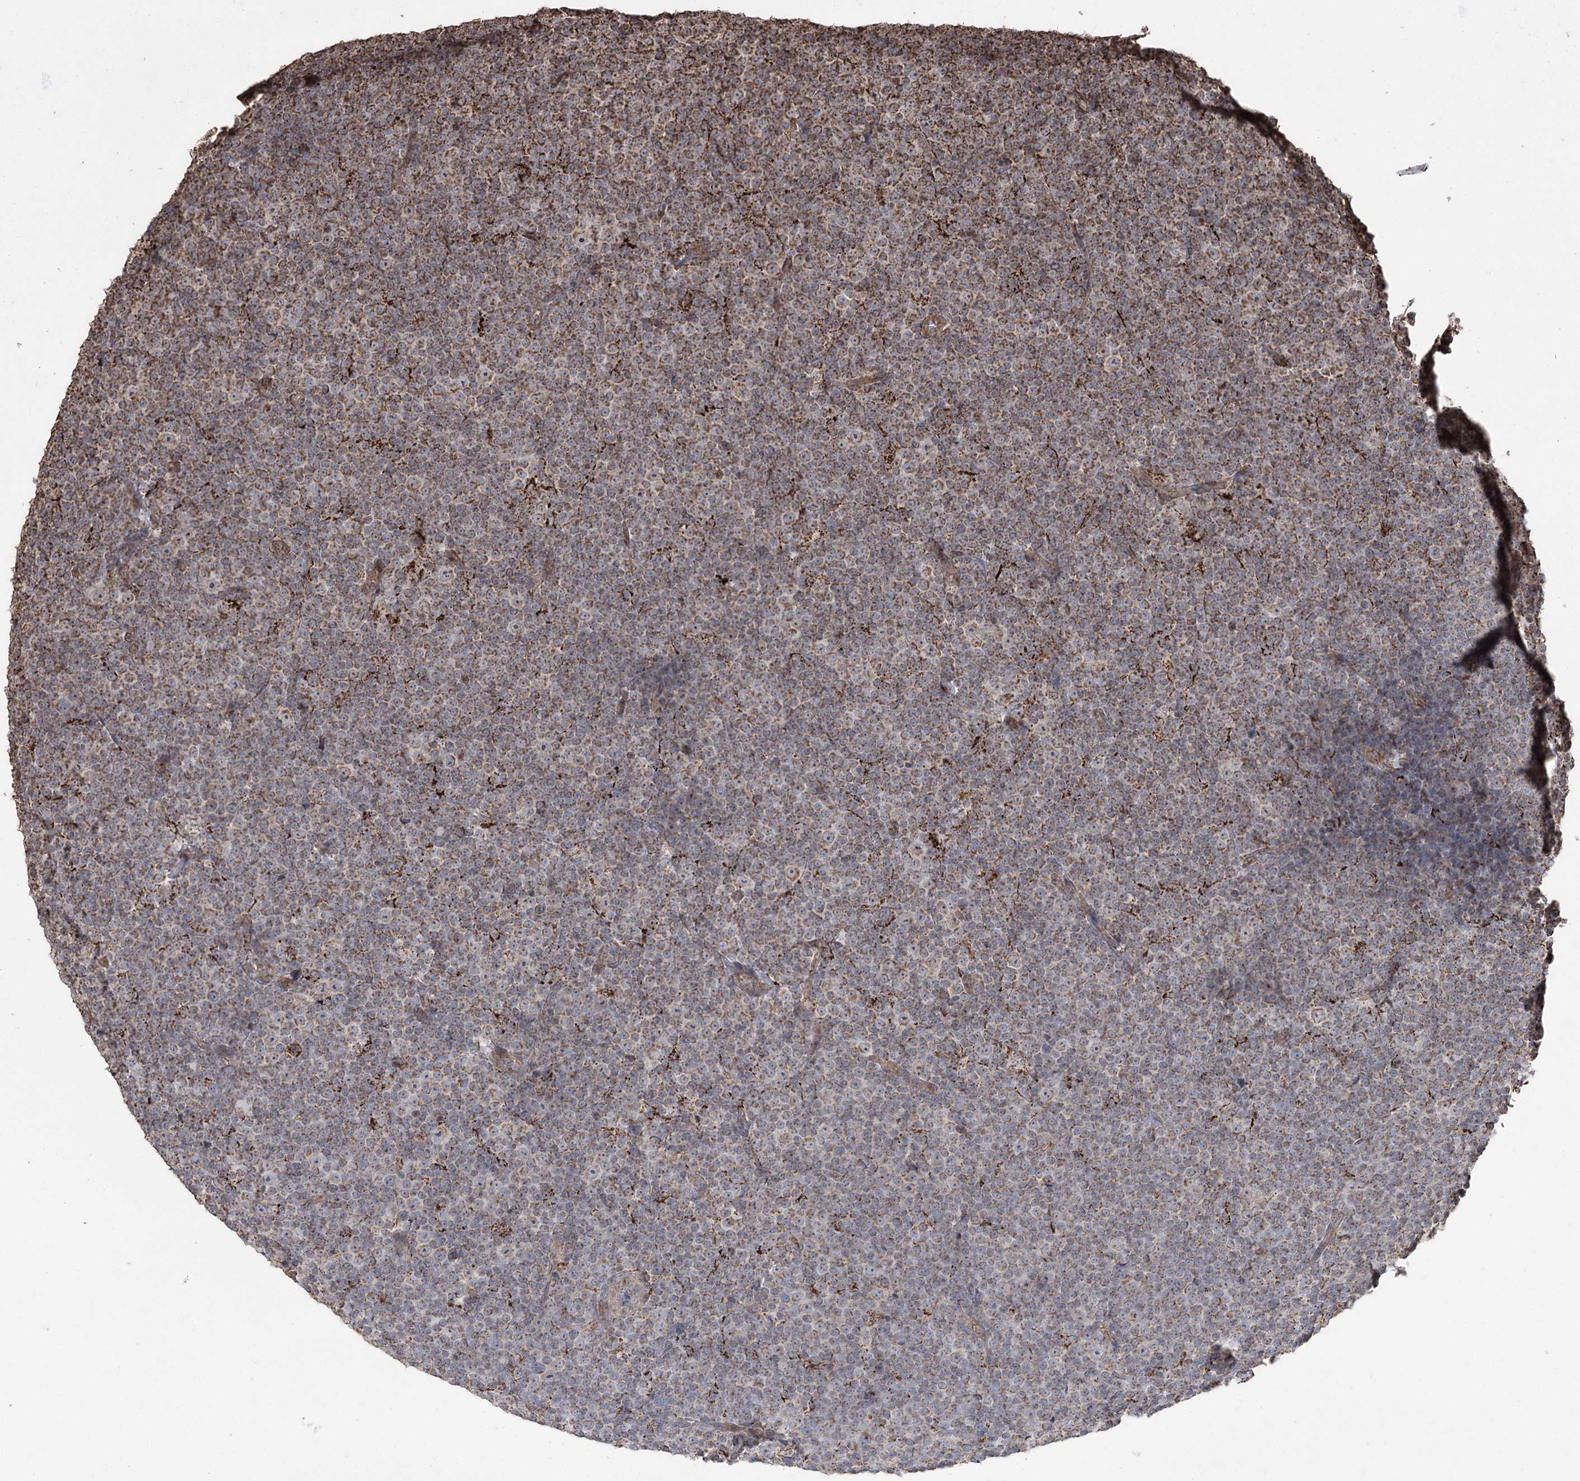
{"staining": {"intensity": "weak", "quantity": "25%-75%", "location": "cytoplasmic/membranous"}, "tissue": "lymphoma", "cell_type": "Tumor cells", "image_type": "cancer", "snomed": [{"axis": "morphology", "description": "Malignant lymphoma, non-Hodgkin's type, Low grade"}, {"axis": "topography", "description": "Lymph node"}], "caption": "Immunohistochemistry (IHC) image of neoplastic tissue: human lymphoma stained using IHC shows low levels of weak protein expression localized specifically in the cytoplasmic/membranous of tumor cells, appearing as a cytoplasmic/membranous brown color.", "gene": "SLF2", "patient": {"sex": "female", "age": 67}}